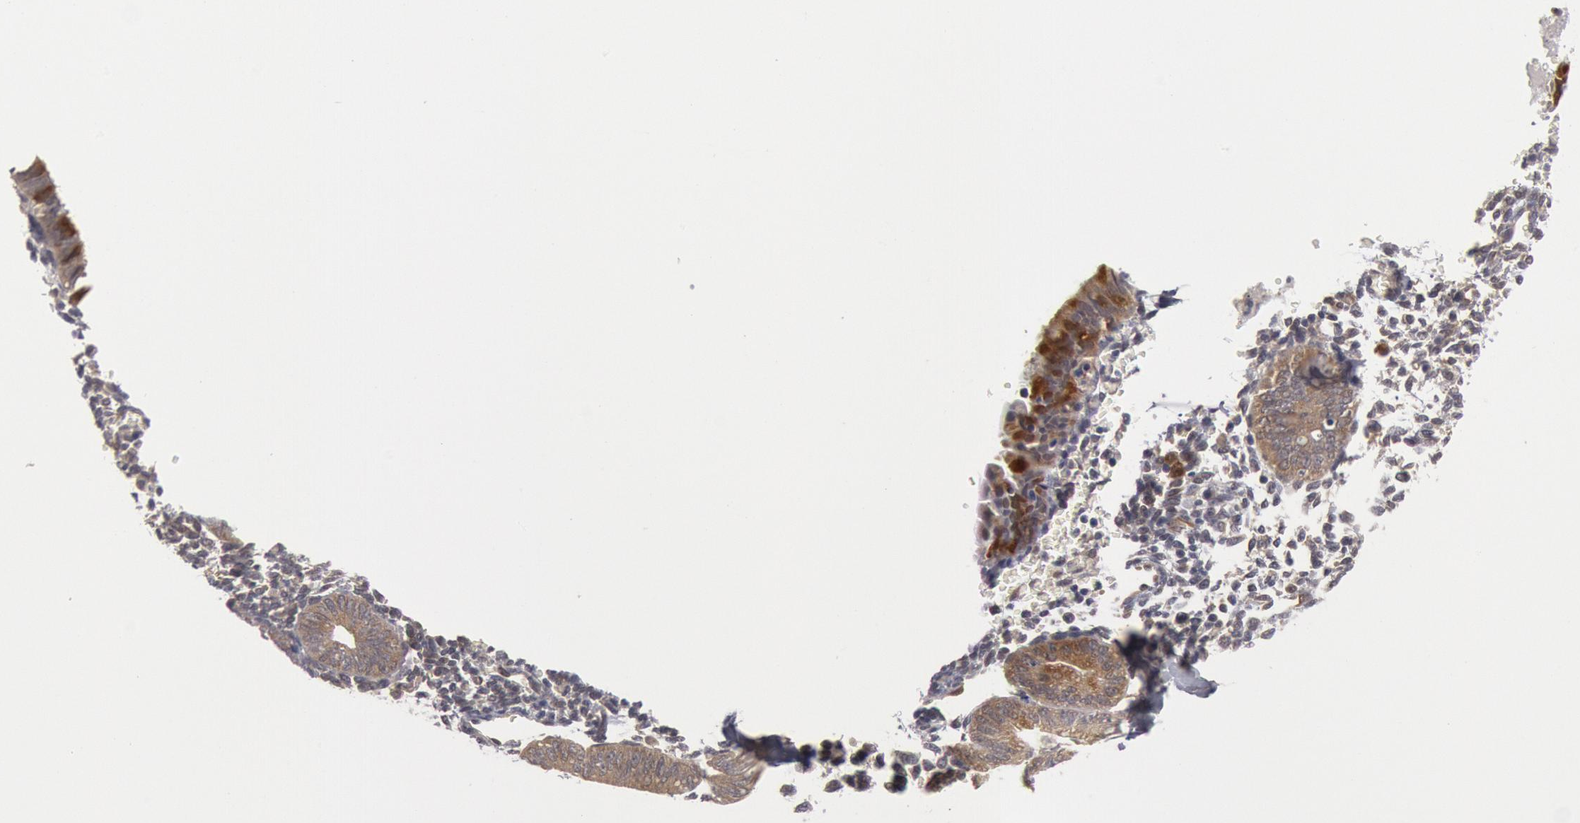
{"staining": {"intensity": "negative", "quantity": "none", "location": "none"}, "tissue": "endometrium", "cell_type": "Cells in endometrial stroma", "image_type": "normal", "snomed": [{"axis": "morphology", "description": "Normal tissue, NOS"}, {"axis": "topography", "description": "Endometrium"}], "caption": "DAB (3,3'-diaminobenzidine) immunohistochemical staining of benign endometrium reveals no significant positivity in cells in endometrial stroma. (DAB immunohistochemistry visualized using brightfield microscopy, high magnification).", "gene": "DNAJA1", "patient": {"sex": "female", "age": 61}}